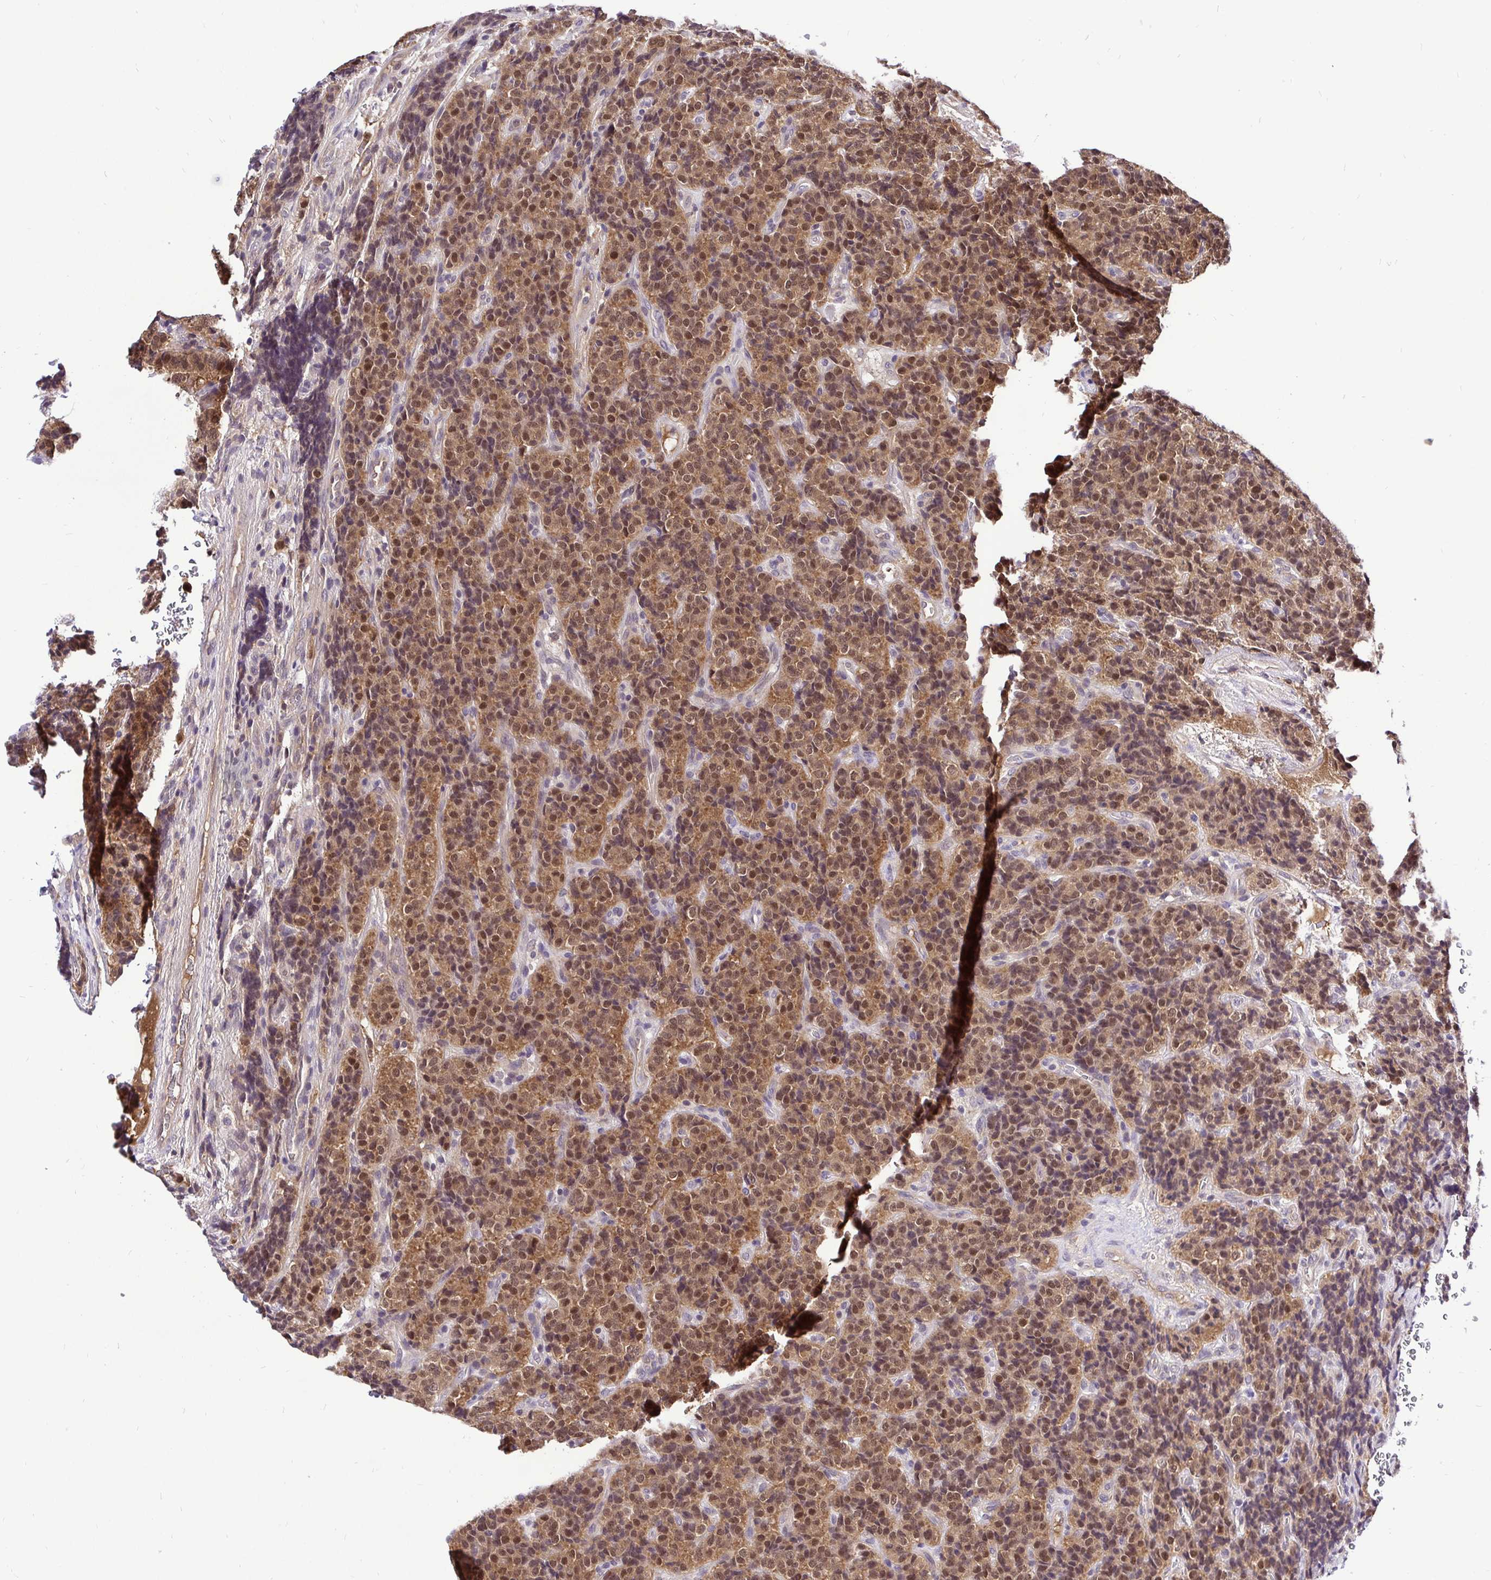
{"staining": {"intensity": "moderate", "quantity": ">75%", "location": "cytoplasmic/membranous,nuclear"}, "tissue": "carcinoid", "cell_type": "Tumor cells", "image_type": "cancer", "snomed": [{"axis": "morphology", "description": "Carcinoid, malignant, NOS"}, {"axis": "topography", "description": "Pancreas"}], "caption": "Immunohistochemical staining of carcinoid reveals medium levels of moderate cytoplasmic/membranous and nuclear protein positivity in about >75% of tumor cells.", "gene": "UBE2M", "patient": {"sex": "male", "age": 36}}